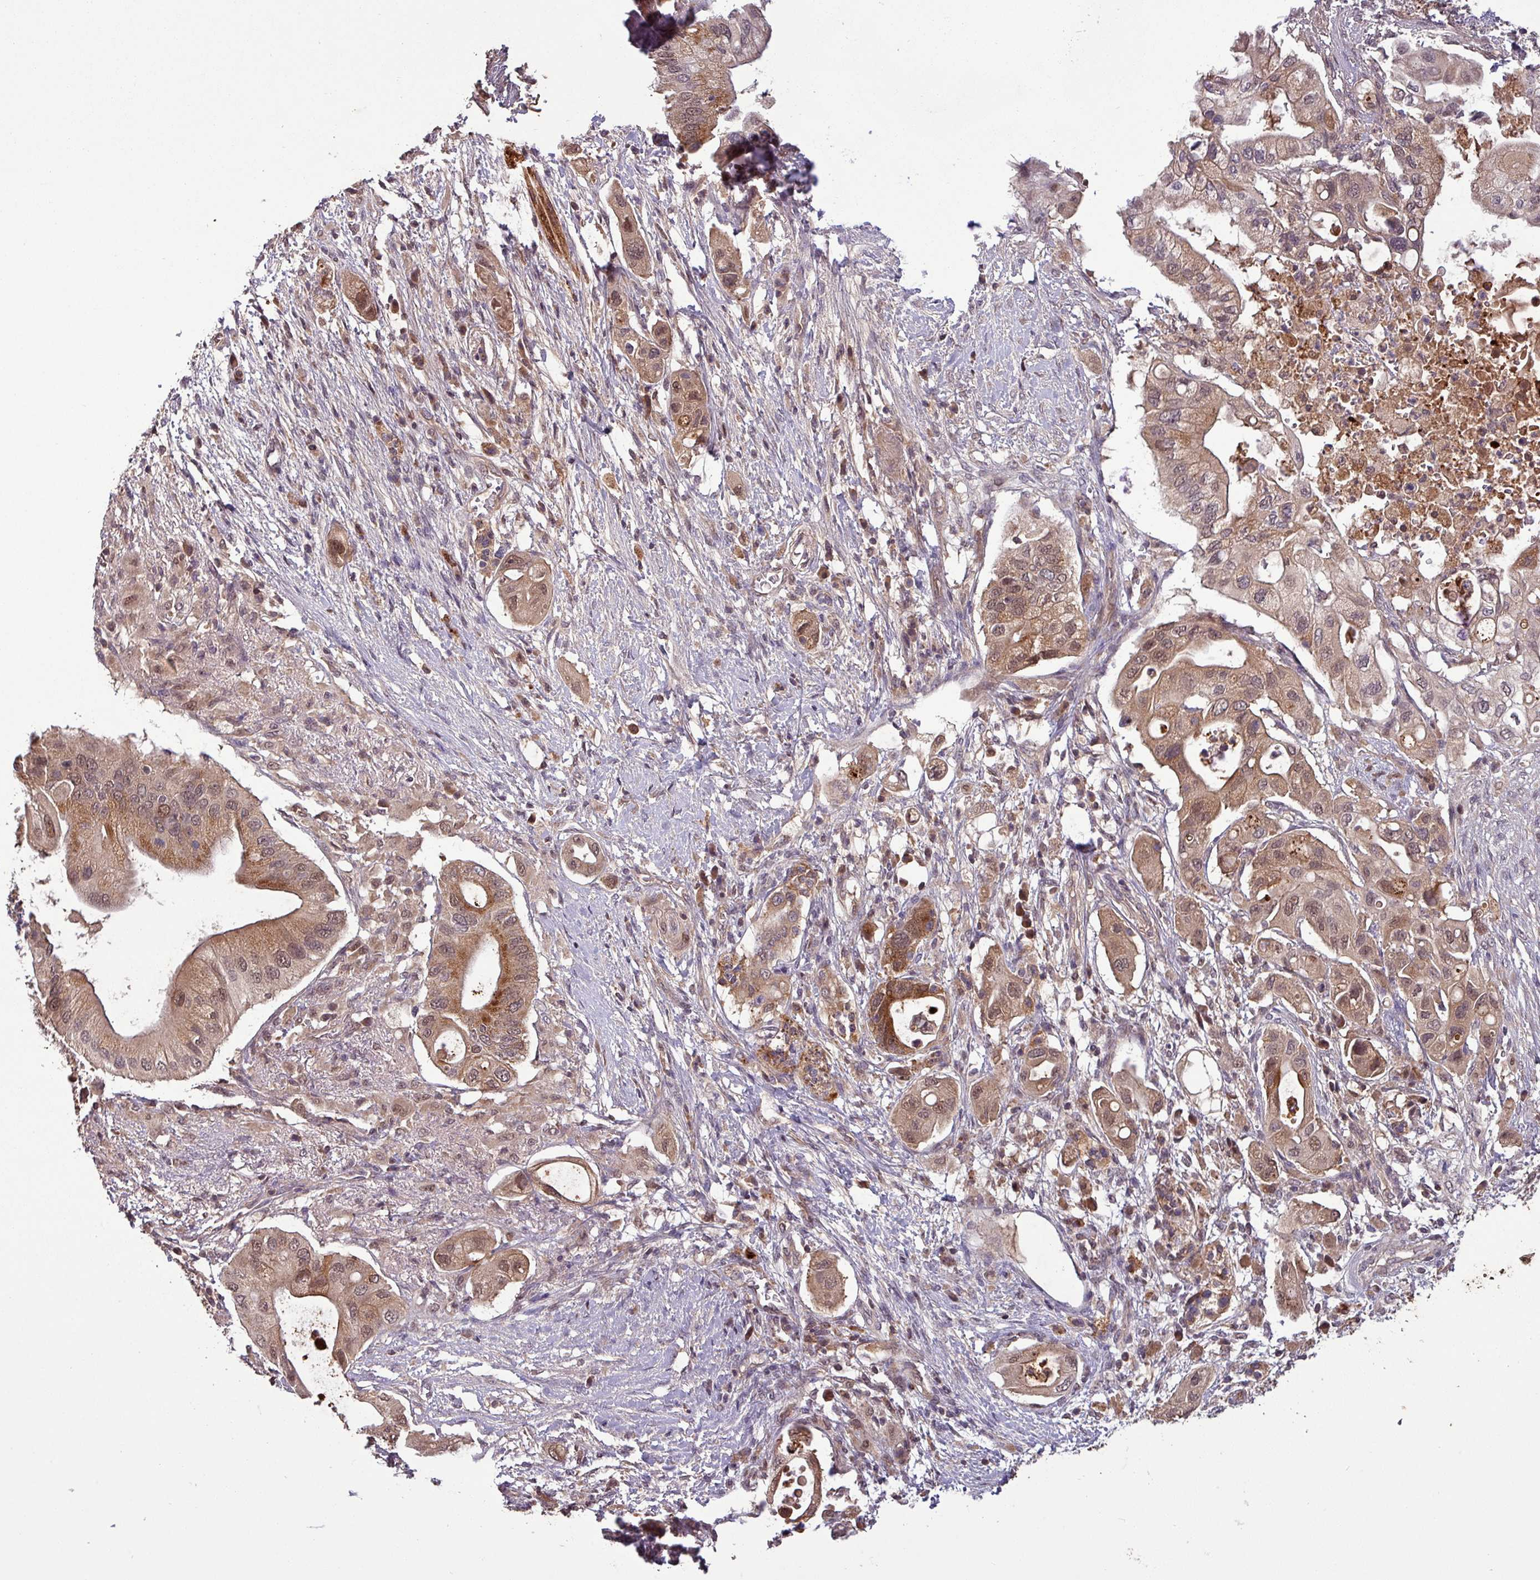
{"staining": {"intensity": "moderate", "quantity": ">75%", "location": "cytoplasmic/membranous,nuclear"}, "tissue": "pancreatic cancer", "cell_type": "Tumor cells", "image_type": "cancer", "snomed": [{"axis": "morphology", "description": "Adenocarcinoma, NOS"}, {"axis": "topography", "description": "Pancreas"}], "caption": "An immunohistochemistry (IHC) photomicrograph of tumor tissue is shown. Protein staining in brown labels moderate cytoplasmic/membranous and nuclear positivity in adenocarcinoma (pancreatic) within tumor cells.", "gene": "PUS1", "patient": {"sex": "female", "age": 72}}